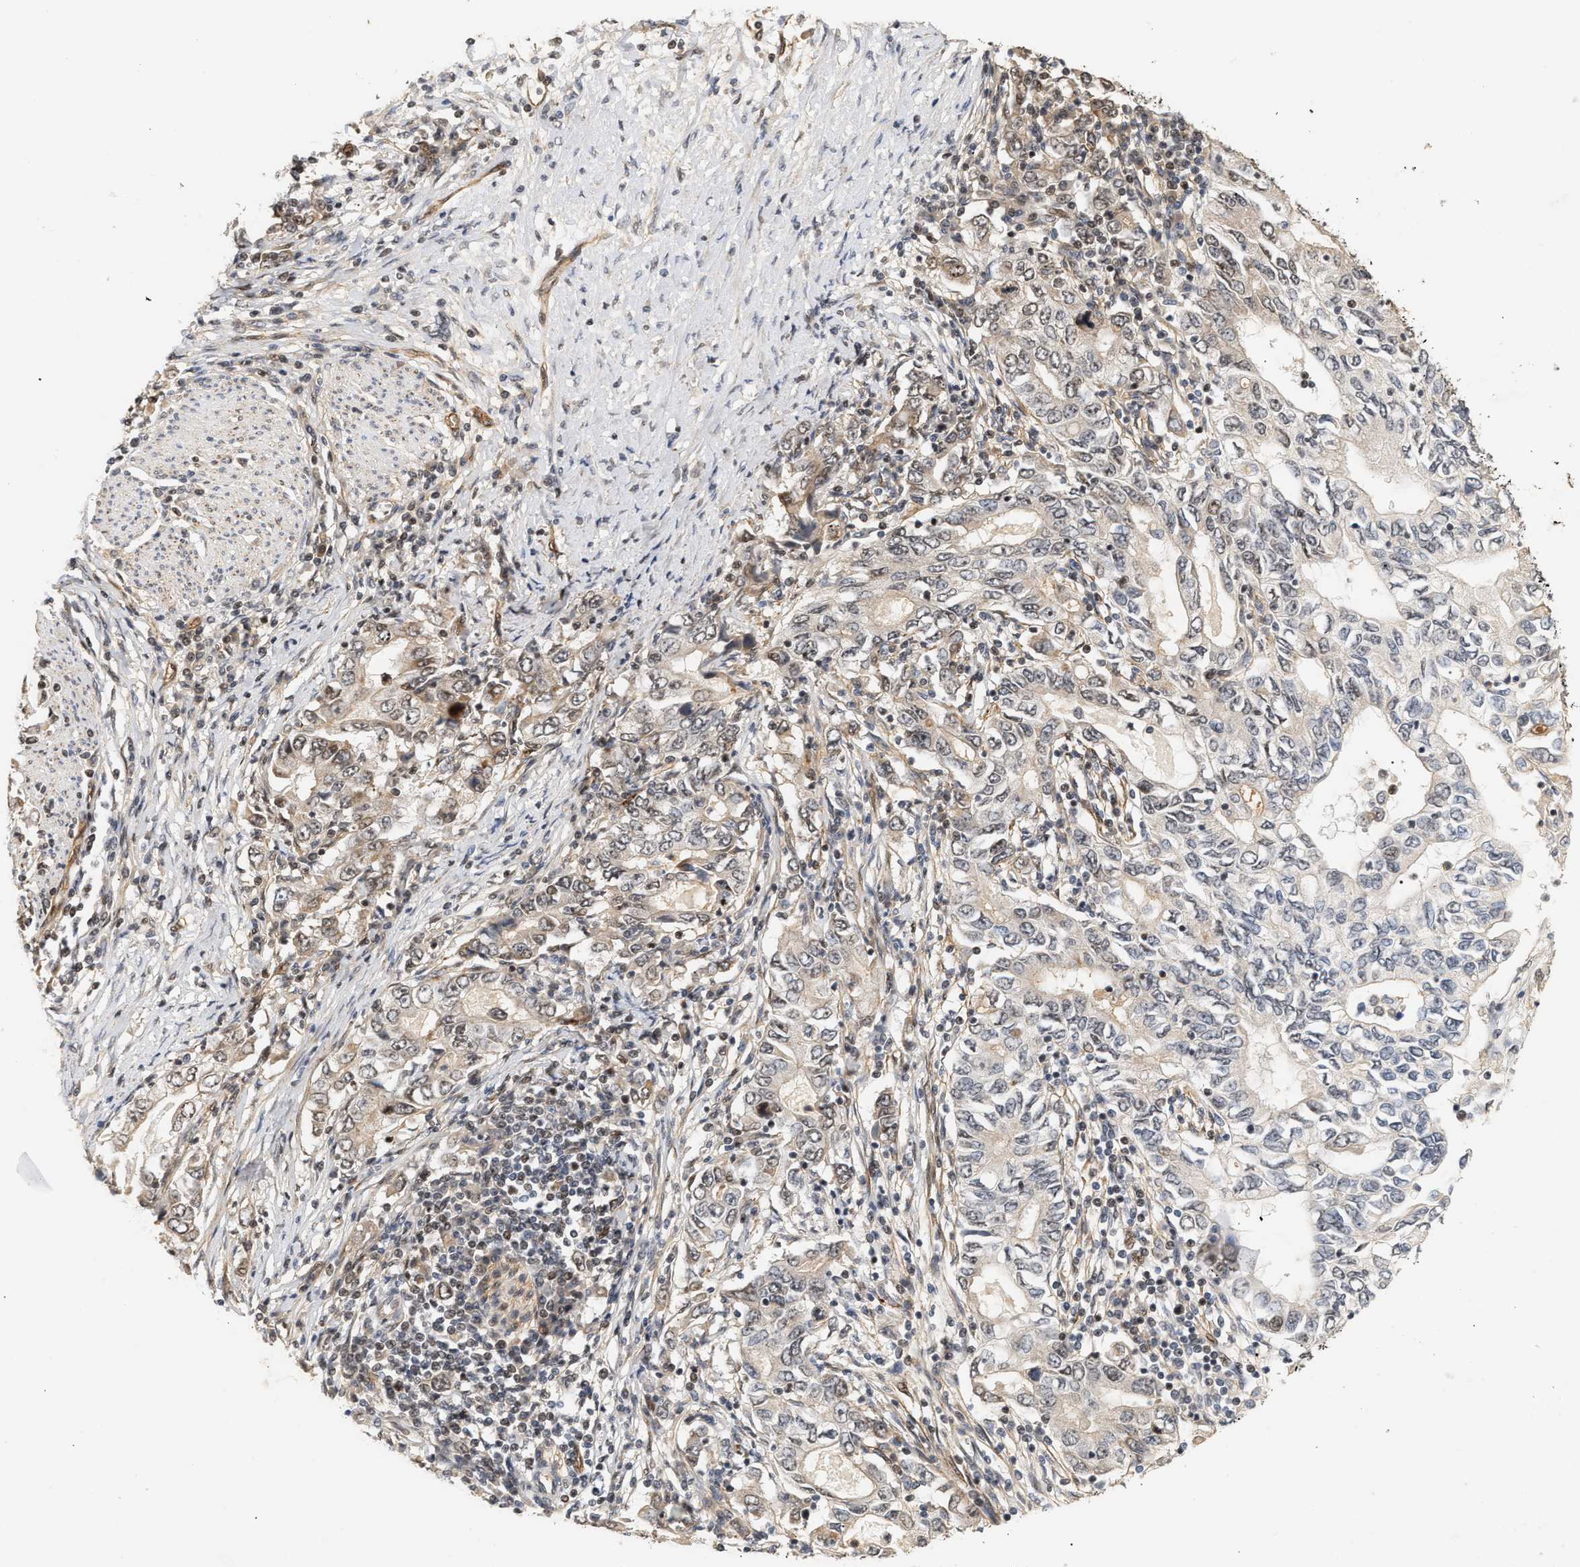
{"staining": {"intensity": "weak", "quantity": "25%-75%", "location": "cytoplasmic/membranous"}, "tissue": "stomach cancer", "cell_type": "Tumor cells", "image_type": "cancer", "snomed": [{"axis": "morphology", "description": "Adenocarcinoma, NOS"}, {"axis": "topography", "description": "Stomach, lower"}], "caption": "High-magnification brightfield microscopy of adenocarcinoma (stomach) stained with DAB (3,3'-diaminobenzidine) (brown) and counterstained with hematoxylin (blue). tumor cells exhibit weak cytoplasmic/membranous staining is seen in approximately25%-75% of cells.", "gene": "PLXND1", "patient": {"sex": "female", "age": 72}}